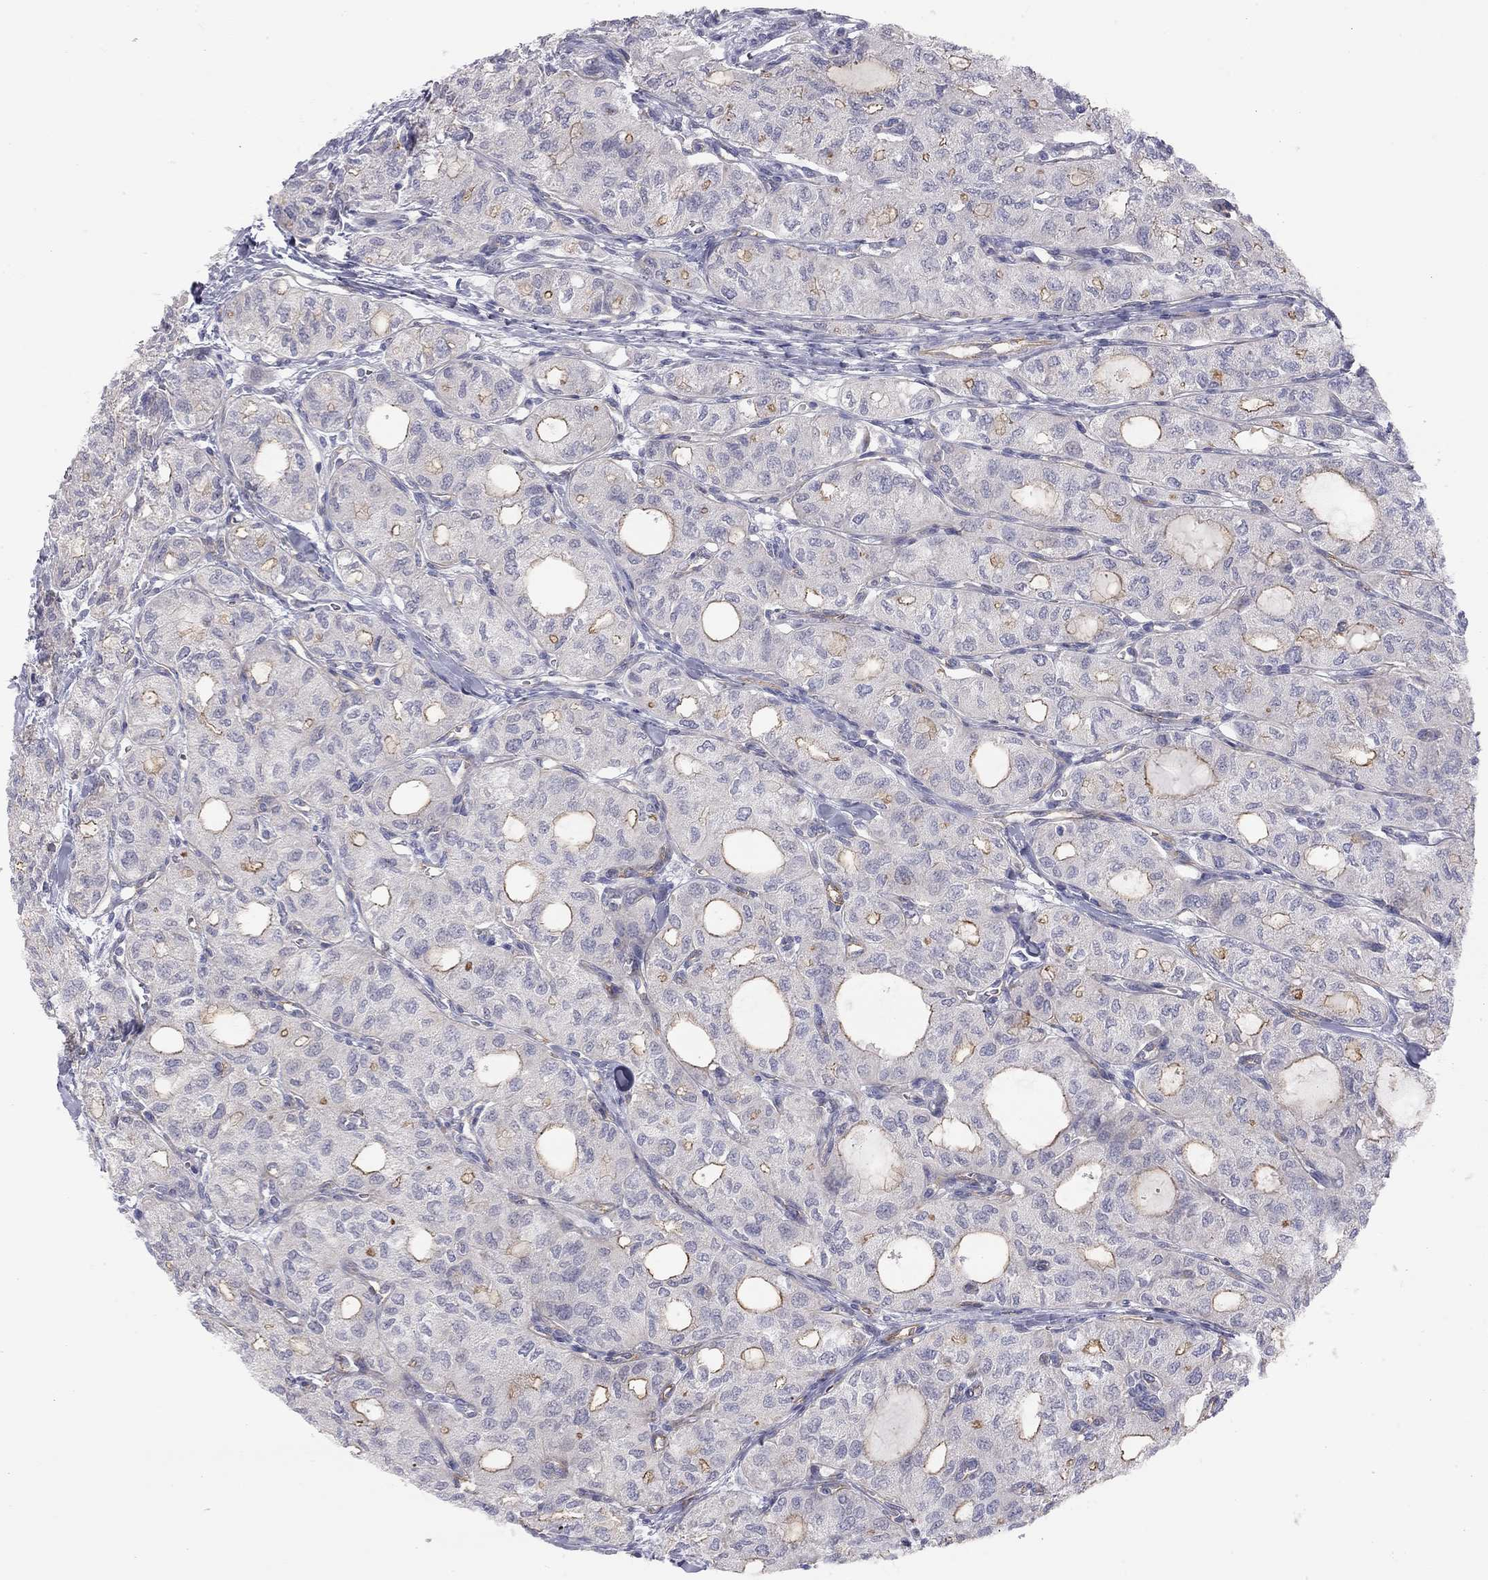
{"staining": {"intensity": "strong", "quantity": "25%-75%", "location": "cytoplasmic/membranous"}, "tissue": "thyroid cancer", "cell_type": "Tumor cells", "image_type": "cancer", "snomed": [{"axis": "morphology", "description": "Follicular adenoma carcinoma, NOS"}, {"axis": "topography", "description": "Thyroid gland"}], "caption": "Follicular adenoma carcinoma (thyroid) stained with immunohistochemistry (IHC) shows strong cytoplasmic/membranous positivity in about 25%-75% of tumor cells. (Stains: DAB (3,3'-diaminobenzidine) in brown, nuclei in blue, Microscopy: brightfield microscopy at high magnification).", "gene": "GPRC5B", "patient": {"sex": "male", "age": 75}}